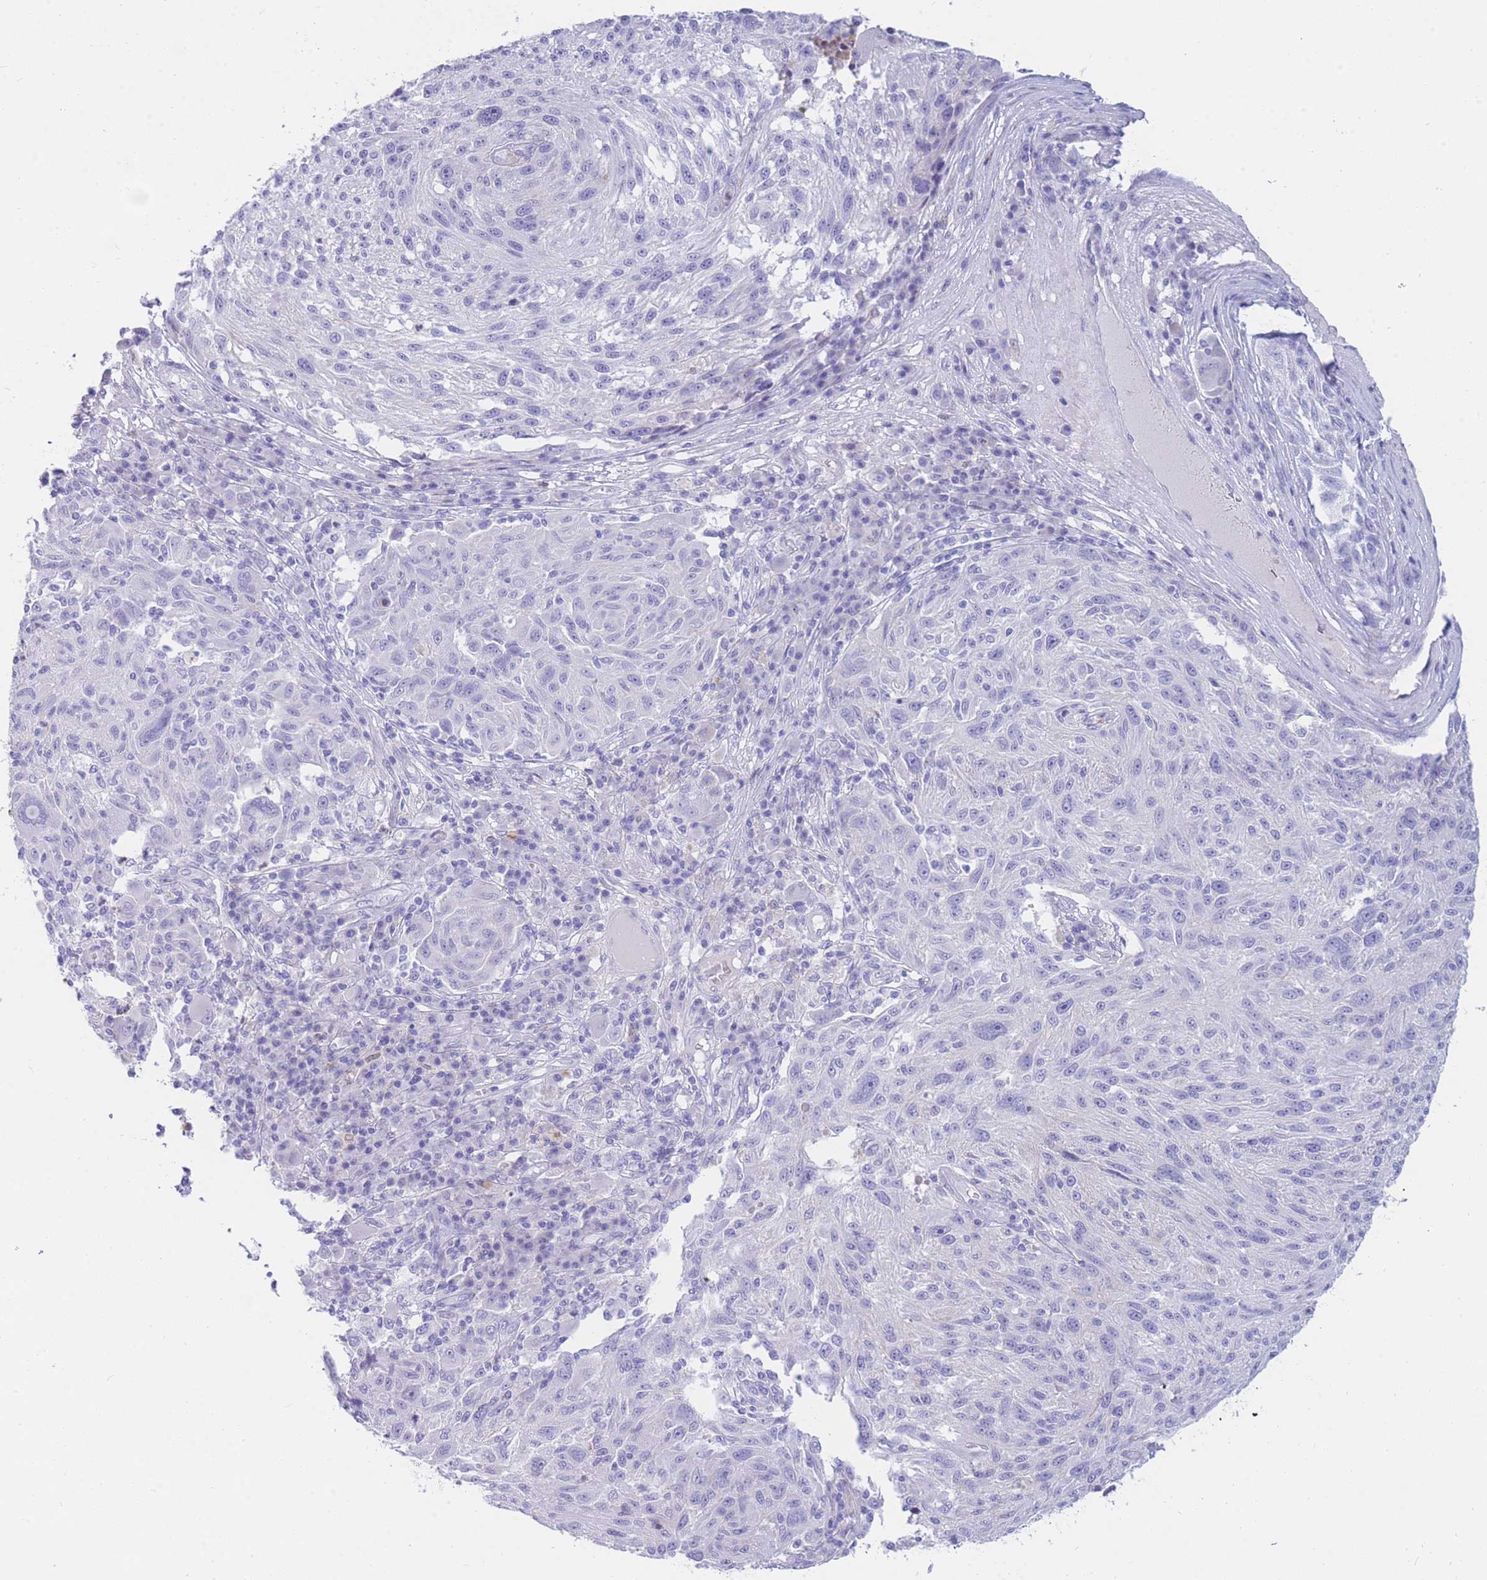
{"staining": {"intensity": "negative", "quantity": "none", "location": "none"}, "tissue": "melanoma", "cell_type": "Tumor cells", "image_type": "cancer", "snomed": [{"axis": "morphology", "description": "Malignant melanoma, NOS"}, {"axis": "topography", "description": "Skin"}], "caption": "This image is of melanoma stained with immunohistochemistry (IHC) to label a protein in brown with the nuclei are counter-stained blue. There is no expression in tumor cells.", "gene": "NKX1-2", "patient": {"sex": "male", "age": 53}}